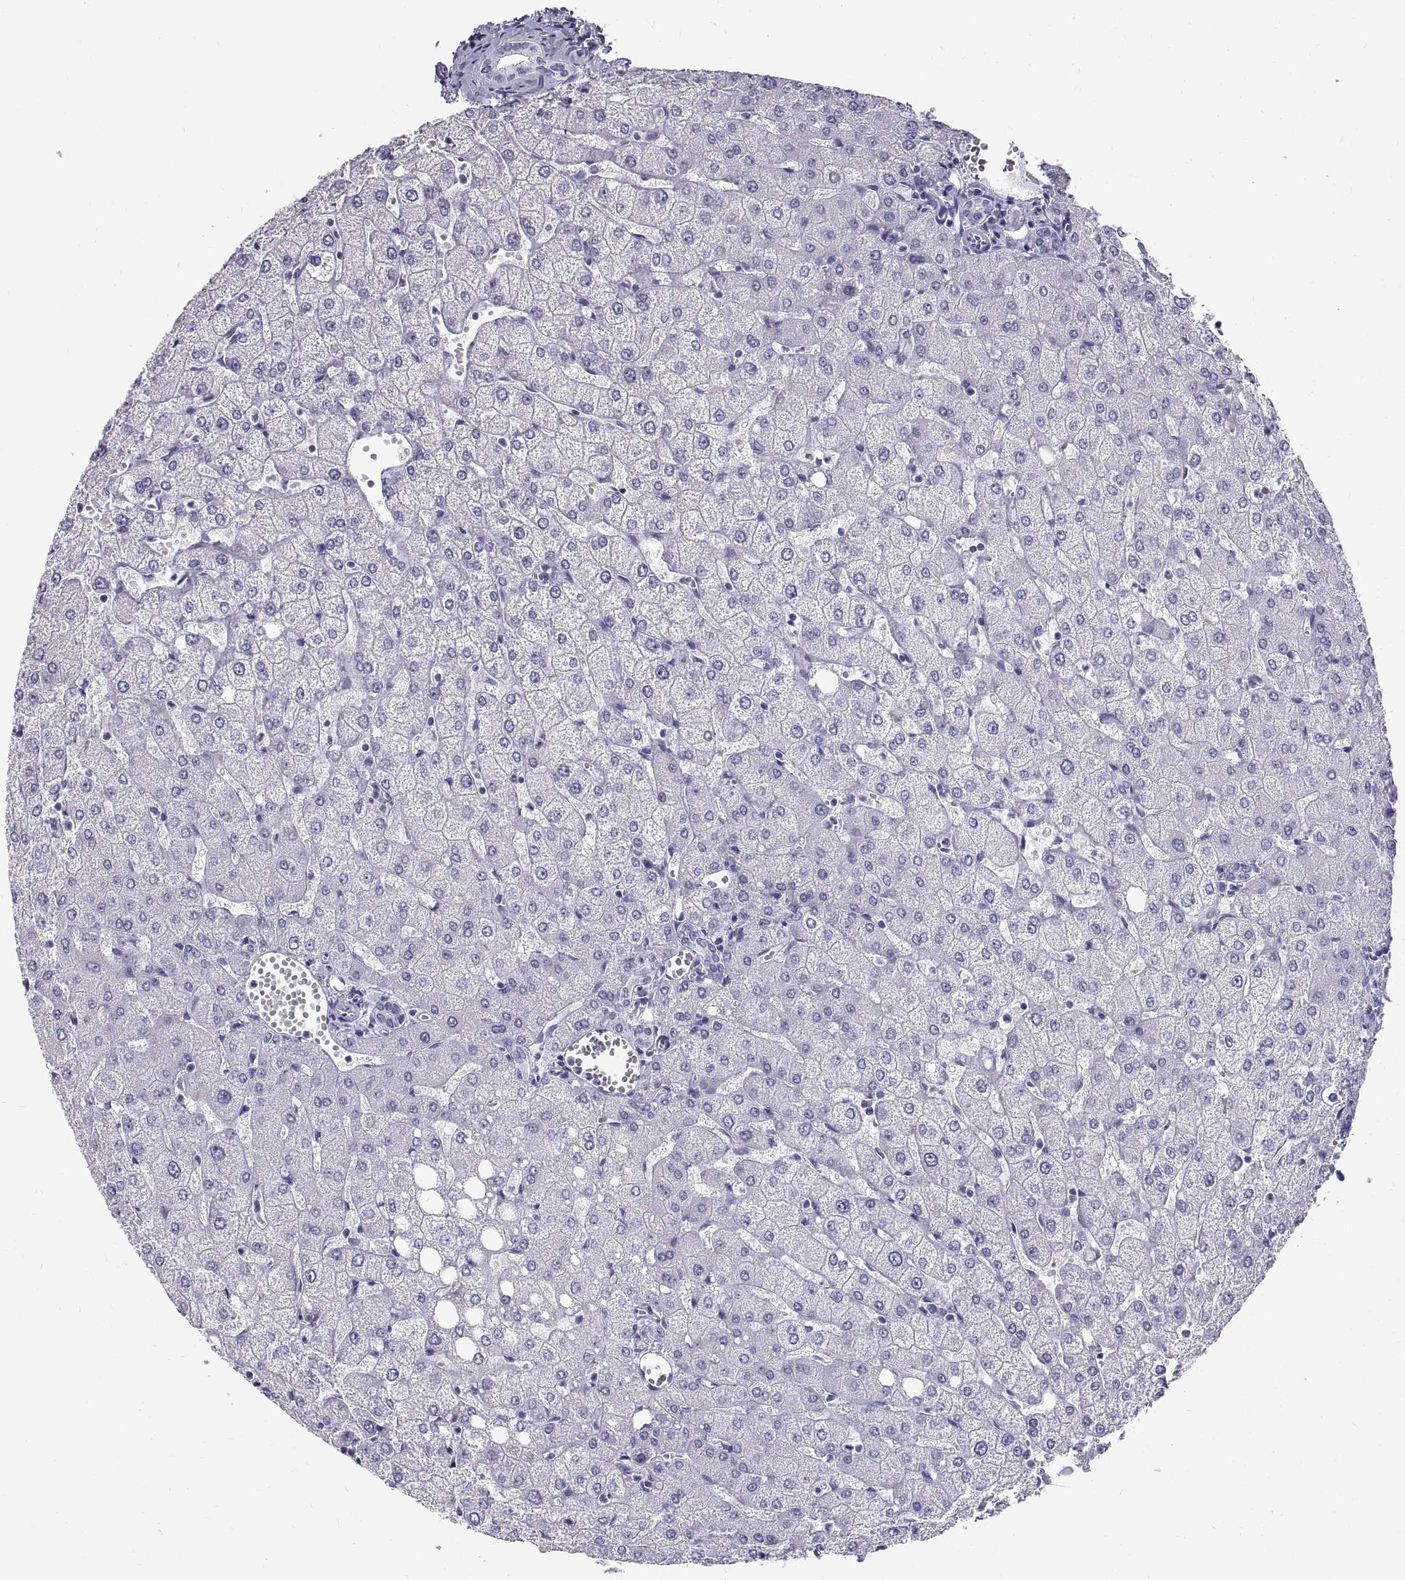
{"staining": {"intensity": "negative", "quantity": "none", "location": "none"}, "tissue": "liver", "cell_type": "Cholangiocytes", "image_type": "normal", "snomed": [{"axis": "morphology", "description": "Normal tissue, NOS"}, {"axis": "topography", "description": "Liver"}], "caption": "IHC photomicrograph of benign liver: human liver stained with DAB (3,3'-diaminobenzidine) reveals no significant protein staining in cholangiocytes.", "gene": "GNG12", "patient": {"sex": "female", "age": 54}}